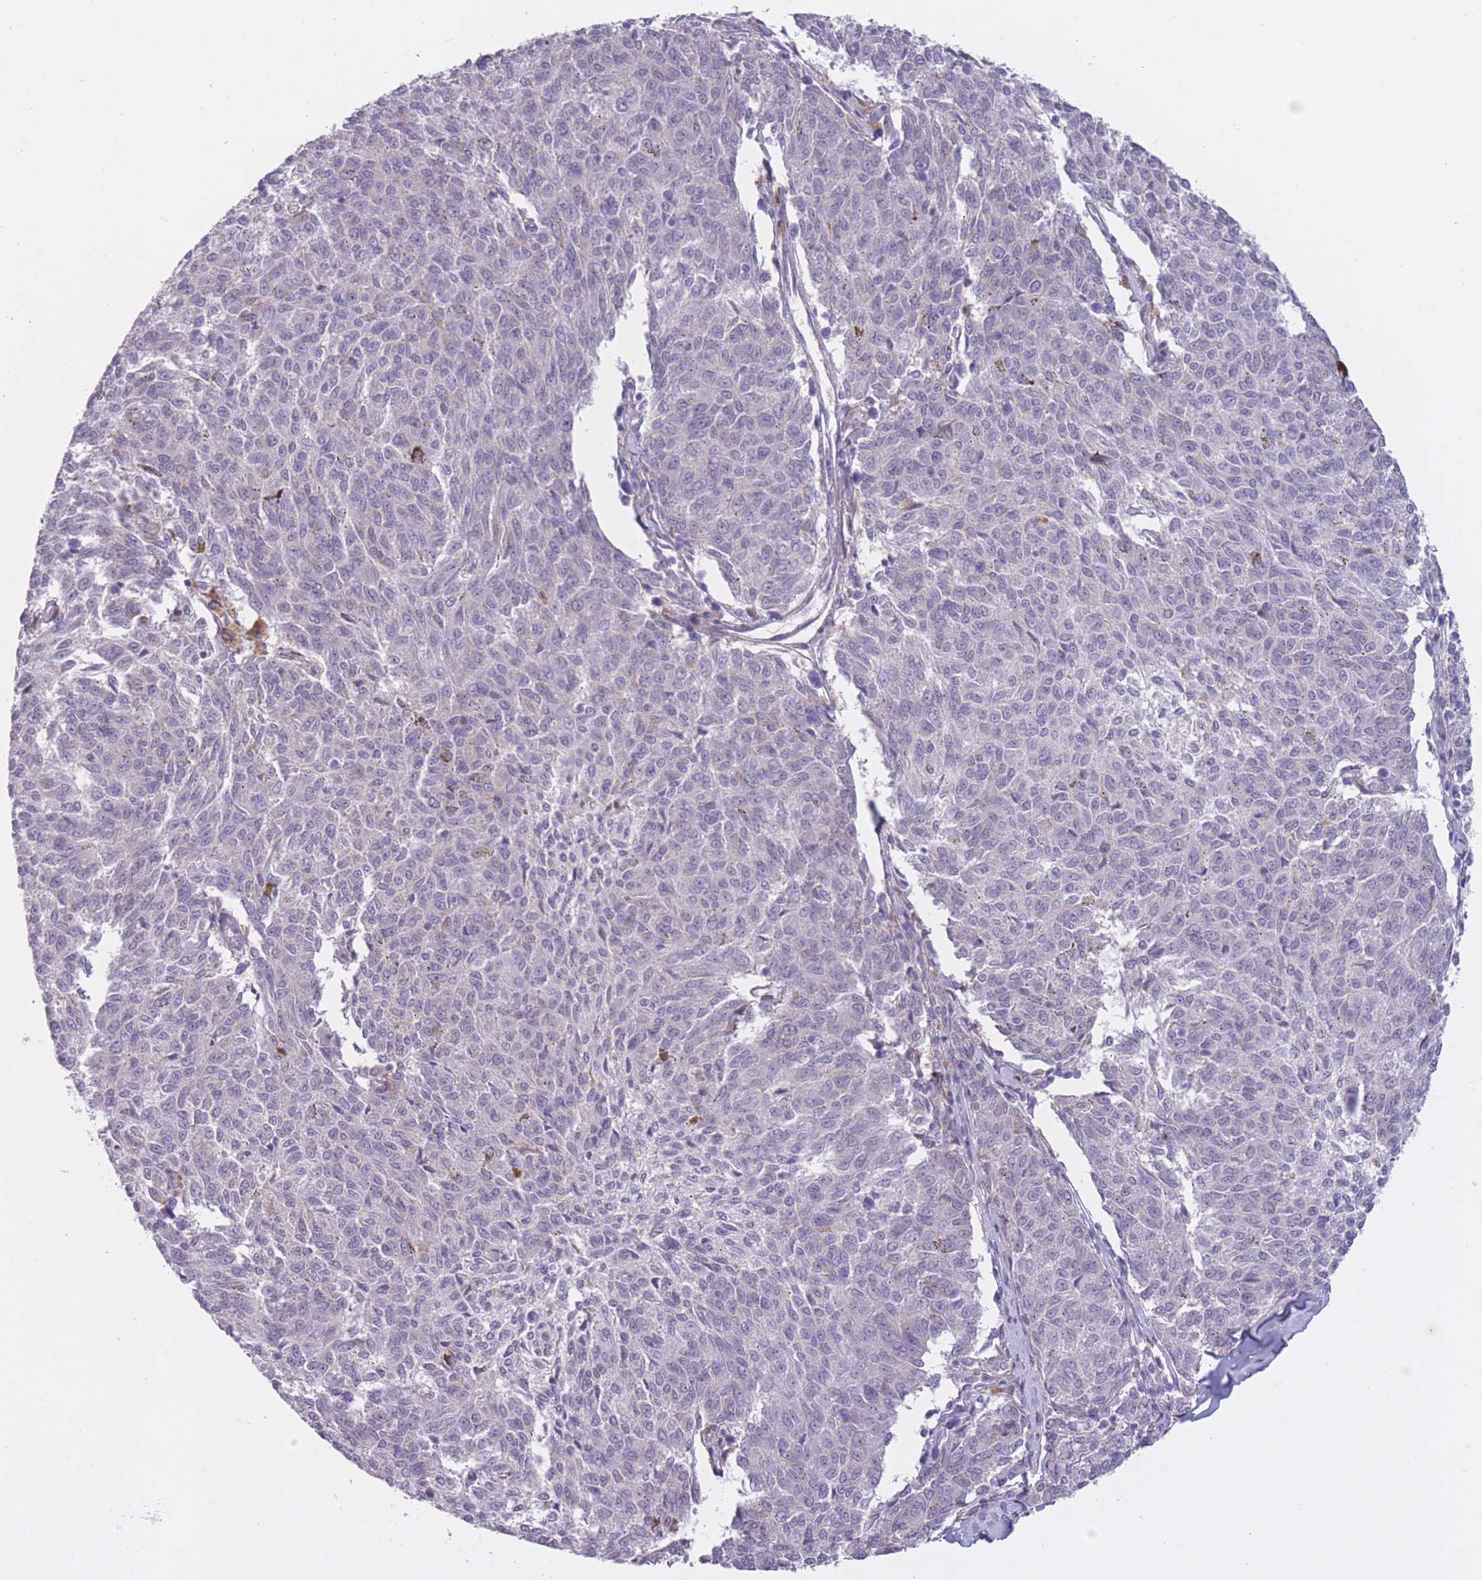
{"staining": {"intensity": "negative", "quantity": "none", "location": "none"}, "tissue": "melanoma", "cell_type": "Tumor cells", "image_type": "cancer", "snomed": [{"axis": "morphology", "description": "Malignant melanoma, NOS"}, {"axis": "topography", "description": "Skin"}], "caption": "A micrograph of melanoma stained for a protein reveals no brown staining in tumor cells.", "gene": "ARPIN", "patient": {"sex": "female", "age": 72}}